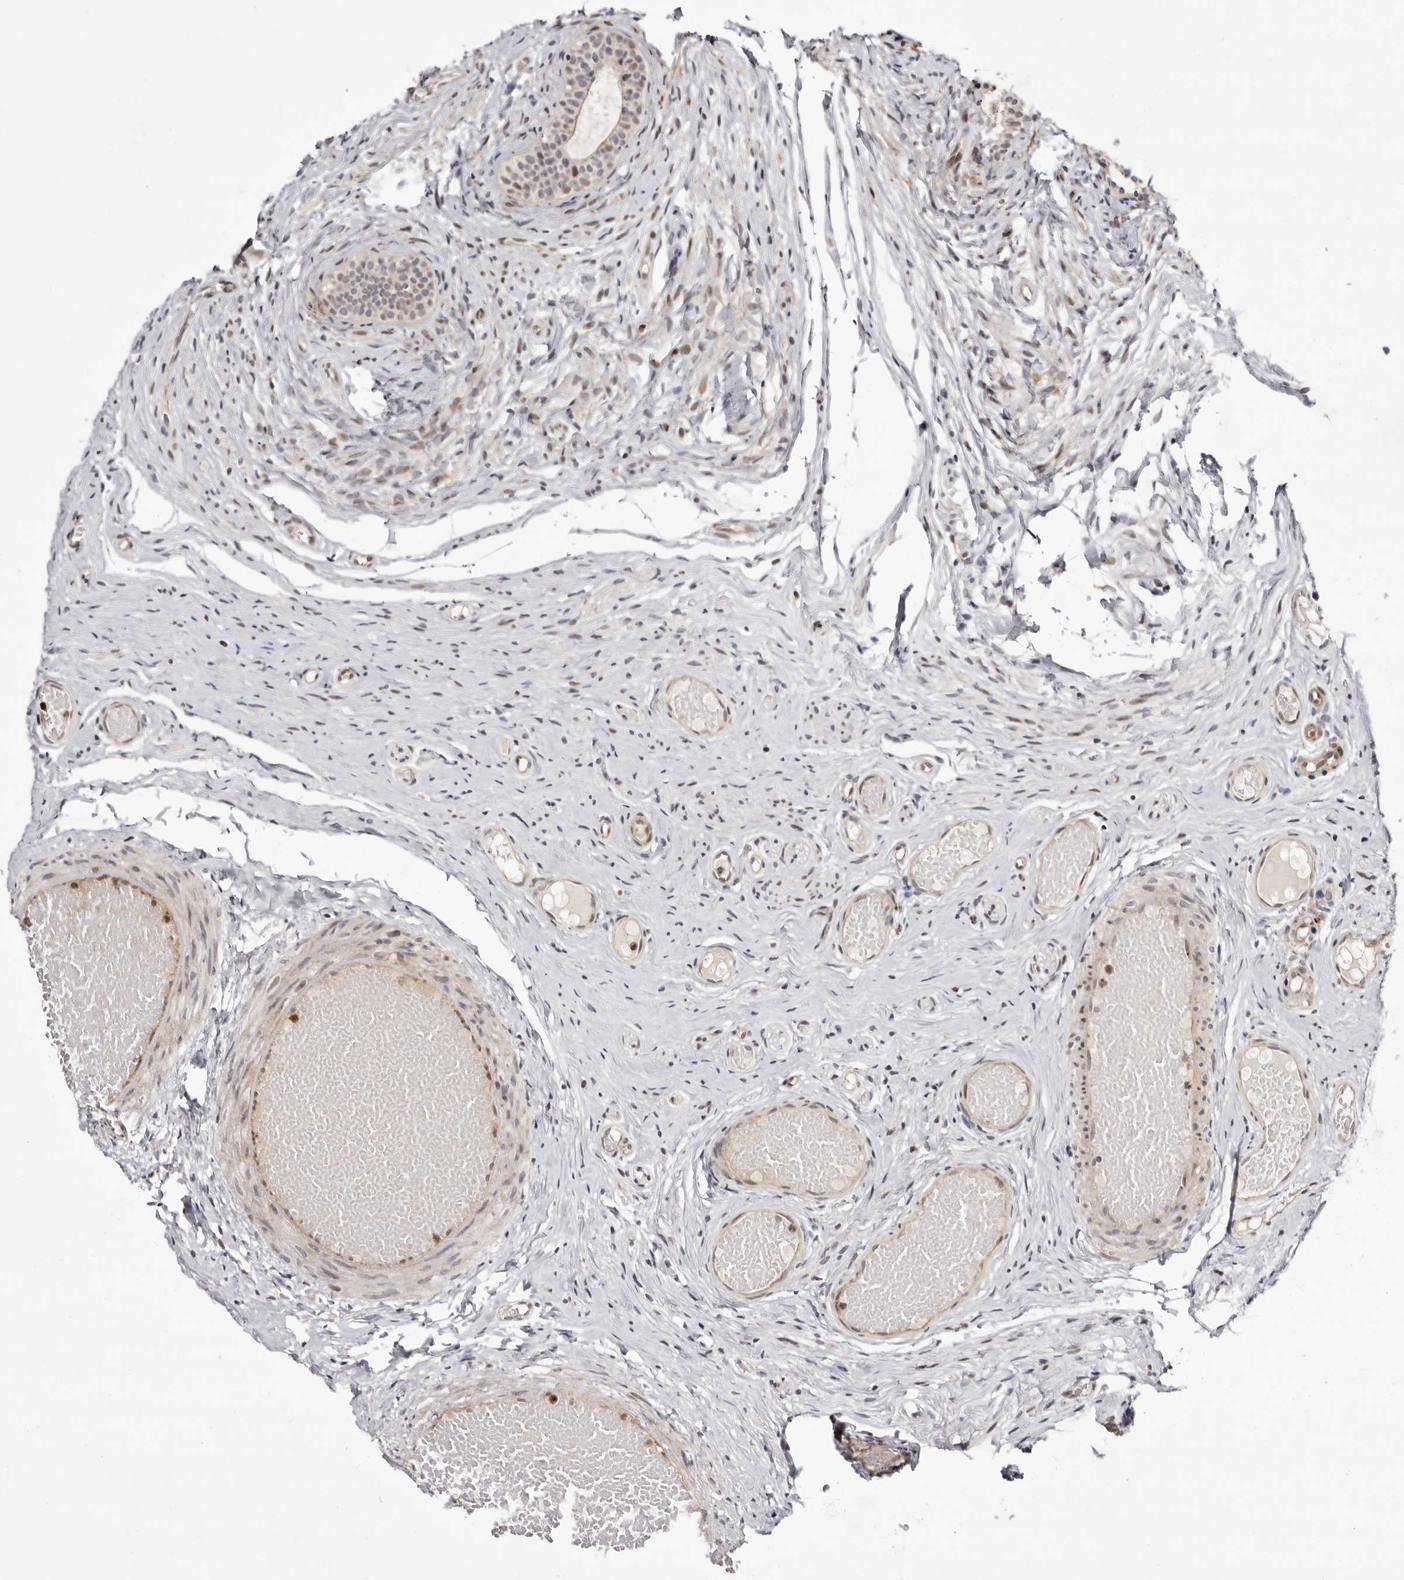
{"staining": {"intensity": "moderate", "quantity": ">75%", "location": "nuclear"}, "tissue": "epididymis", "cell_type": "Glandular cells", "image_type": "normal", "snomed": [{"axis": "morphology", "description": "Normal tissue, NOS"}, {"axis": "topography", "description": "Epididymis"}], "caption": "Moderate nuclear protein expression is present in about >75% of glandular cells in epididymis. (brown staining indicates protein expression, while blue staining denotes nuclei).", "gene": "GLRX3", "patient": {"sex": "male", "age": 9}}